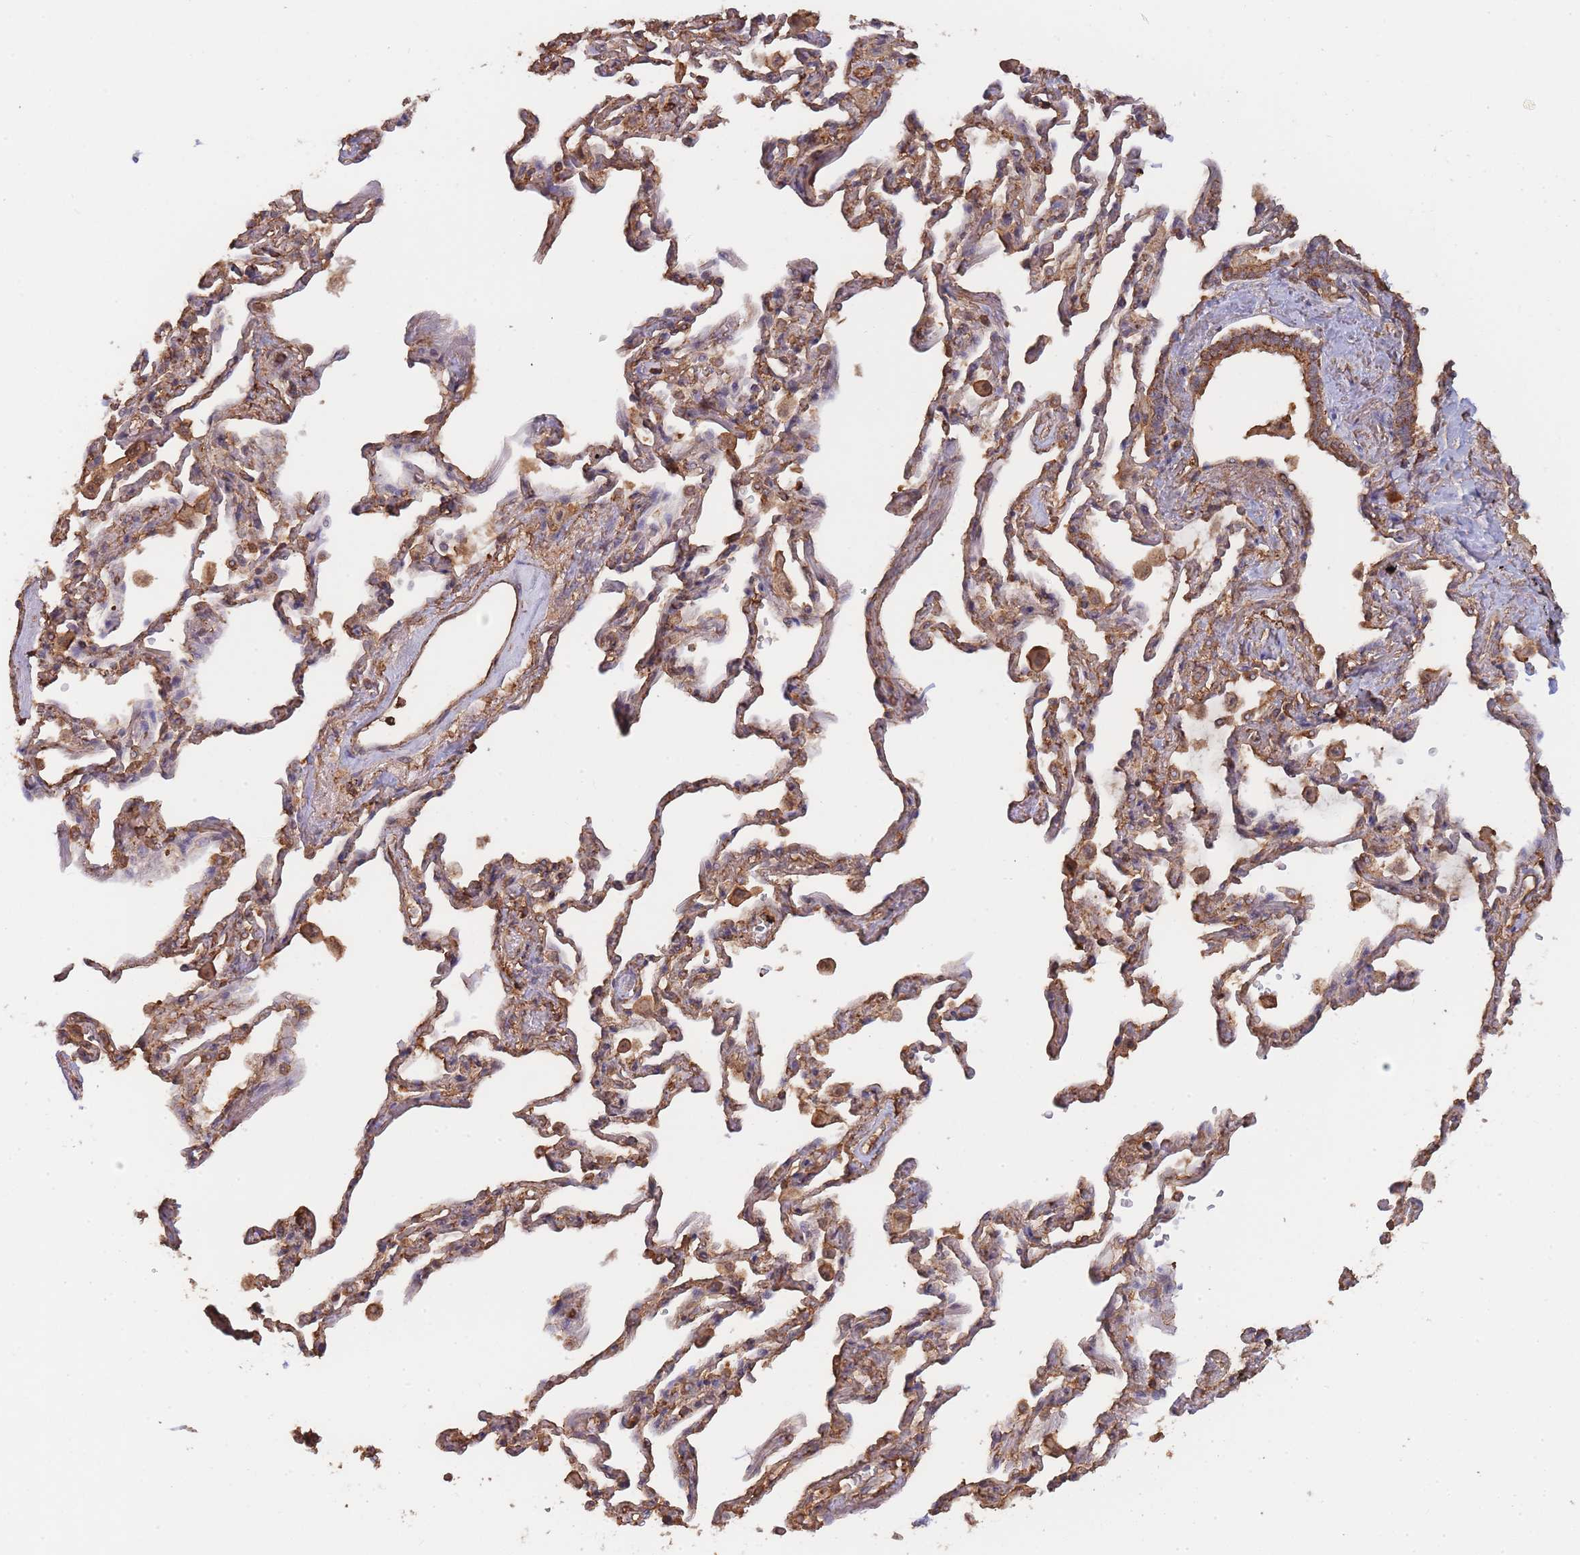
{"staining": {"intensity": "moderate", "quantity": ">75%", "location": "cytoplasmic/membranous"}, "tissue": "bronchus", "cell_type": "Respiratory epithelial cells", "image_type": "normal", "snomed": [{"axis": "morphology", "description": "Normal tissue, NOS"}, {"axis": "topography", "description": "Bronchus"}], "caption": "A brown stain shows moderate cytoplasmic/membranous expression of a protein in respiratory epithelial cells of normal human bronchus. (DAB (3,3'-diaminobenzidine) = brown stain, brightfield microscopy at high magnification).", "gene": "METRN", "patient": {"sex": "male", "age": 70}}